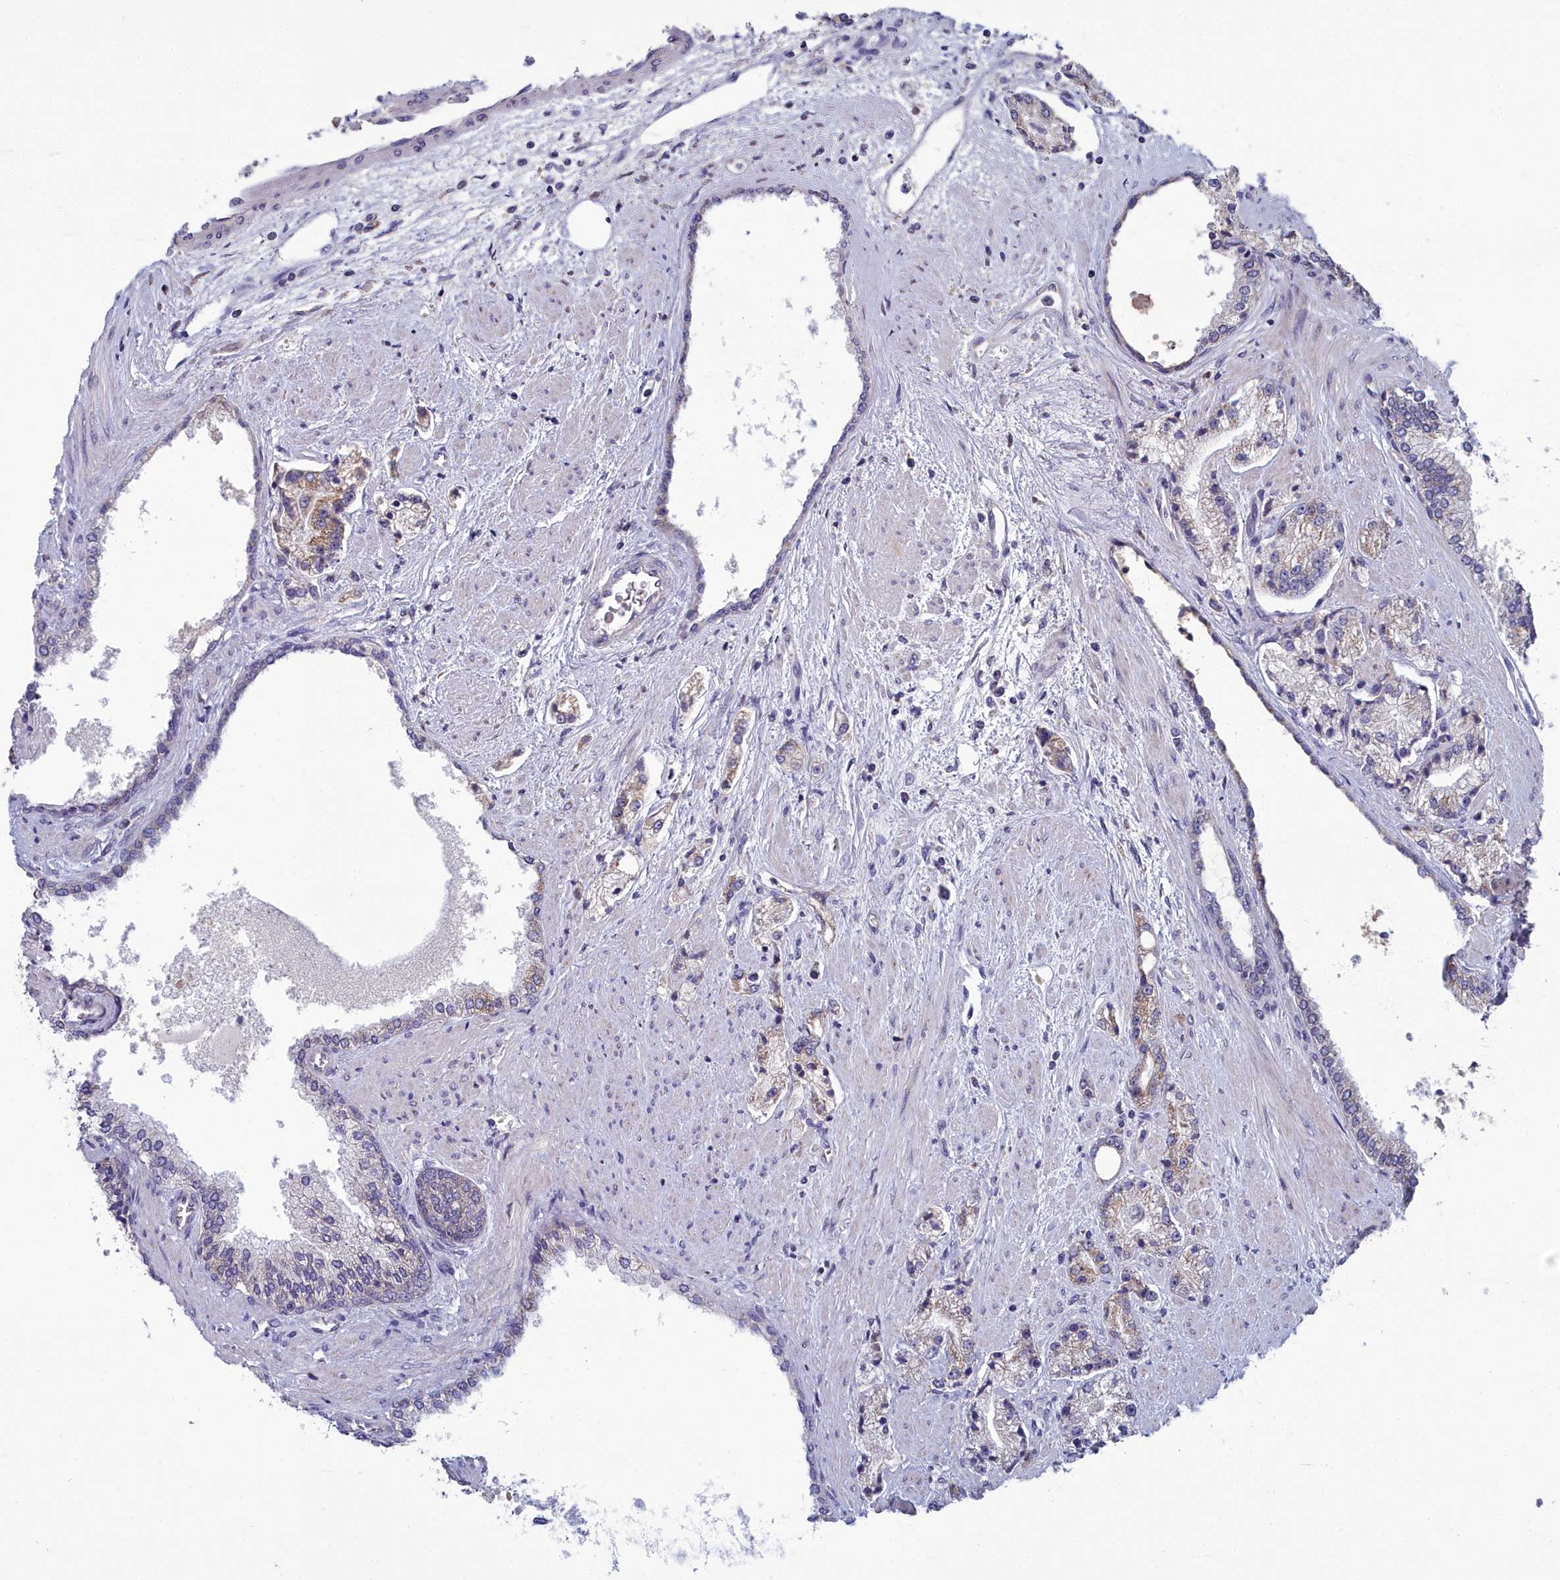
{"staining": {"intensity": "weak", "quantity": "25%-75%", "location": "cytoplasmic/membranous"}, "tissue": "prostate cancer", "cell_type": "Tumor cells", "image_type": "cancer", "snomed": [{"axis": "morphology", "description": "Adenocarcinoma, High grade"}, {"axis": "topography", "description": "Prostate"}], "caption": "Weak cytoplasmic/membranous protein expression is seen in about 25%-75% of tumor cells in prostate high-grade adenocarcinoma.", "gene": "COX20", "patient": {"sex": "male", "age": 67}}